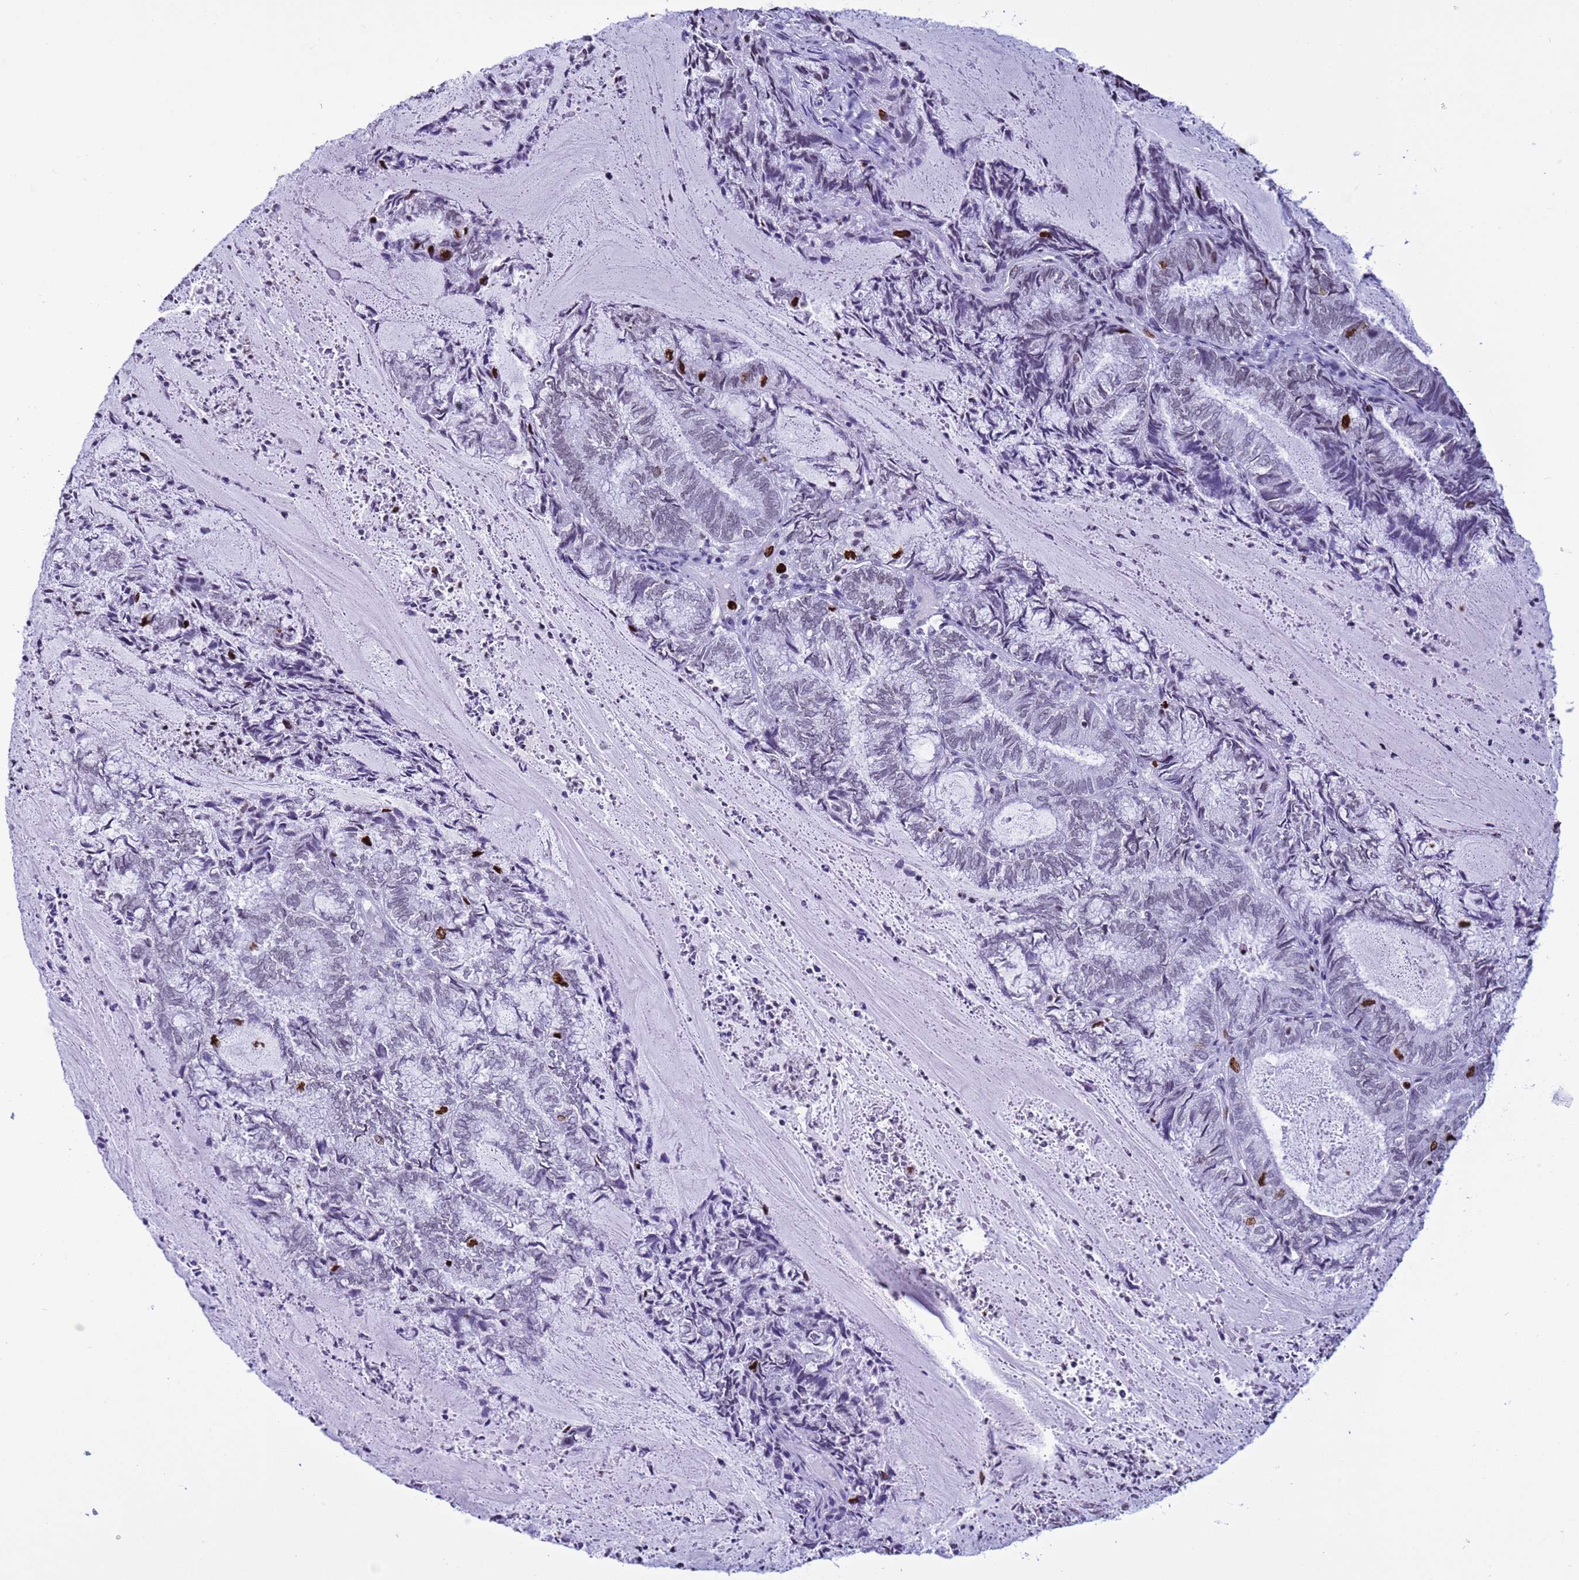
{"staining": {"intensity": "strong", "quantity": "<25%", "location": "nuclear"}, "tissue": "endometrial cancer", "cell_type": "Tumor cells", "image_type": "cancer", "snomed": [{"axis": "morphology", "description": "Adenocarcinoma, NOS"}, {"axis": "topography", "description": "Endometrium"}], "caption": "This is an image of IHC staining of endometrial cancer, which shows strong expression in the nuclear of tumor cells.", "gene": "H4C8", "patient": {"sex": "female", "age": 80}}